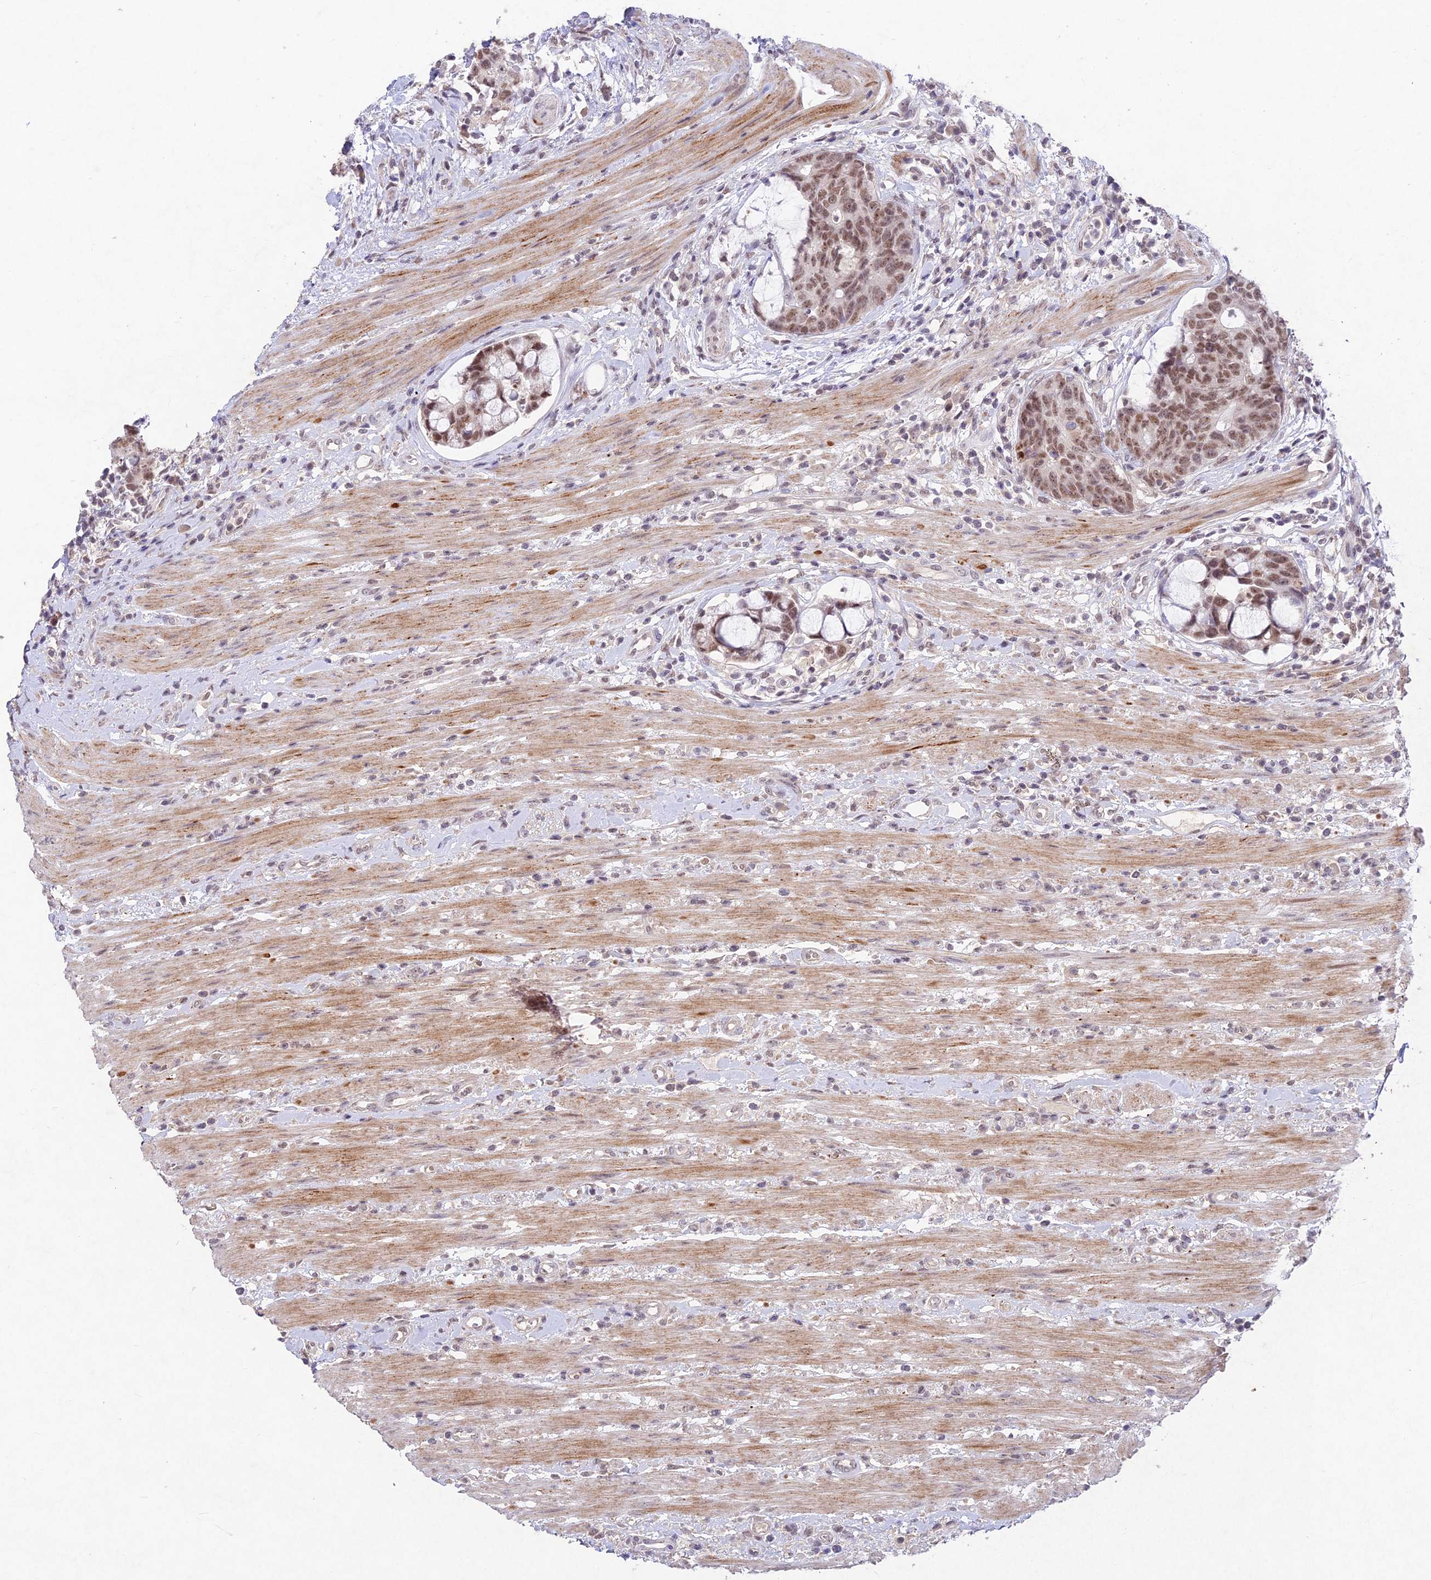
{"staining": {"intensity": "moderate", "quantity": ">75%", "location": "nuclear"}, "tissue": "colorectal cancer", "cell_type": "Tumor cells", "image_type": "cancer", "snomed": [{"axis": "morphology", "description": "Adenocarcinoma, NOS"}, {"axis": "topography", "description": "Colon"}], "caption": "Colorectal cancer tissue displays moderate nuclear staining in about >75% of tumor cells", "gene": "RAVER1", "patient": {"sex": "female", "age": 82}}